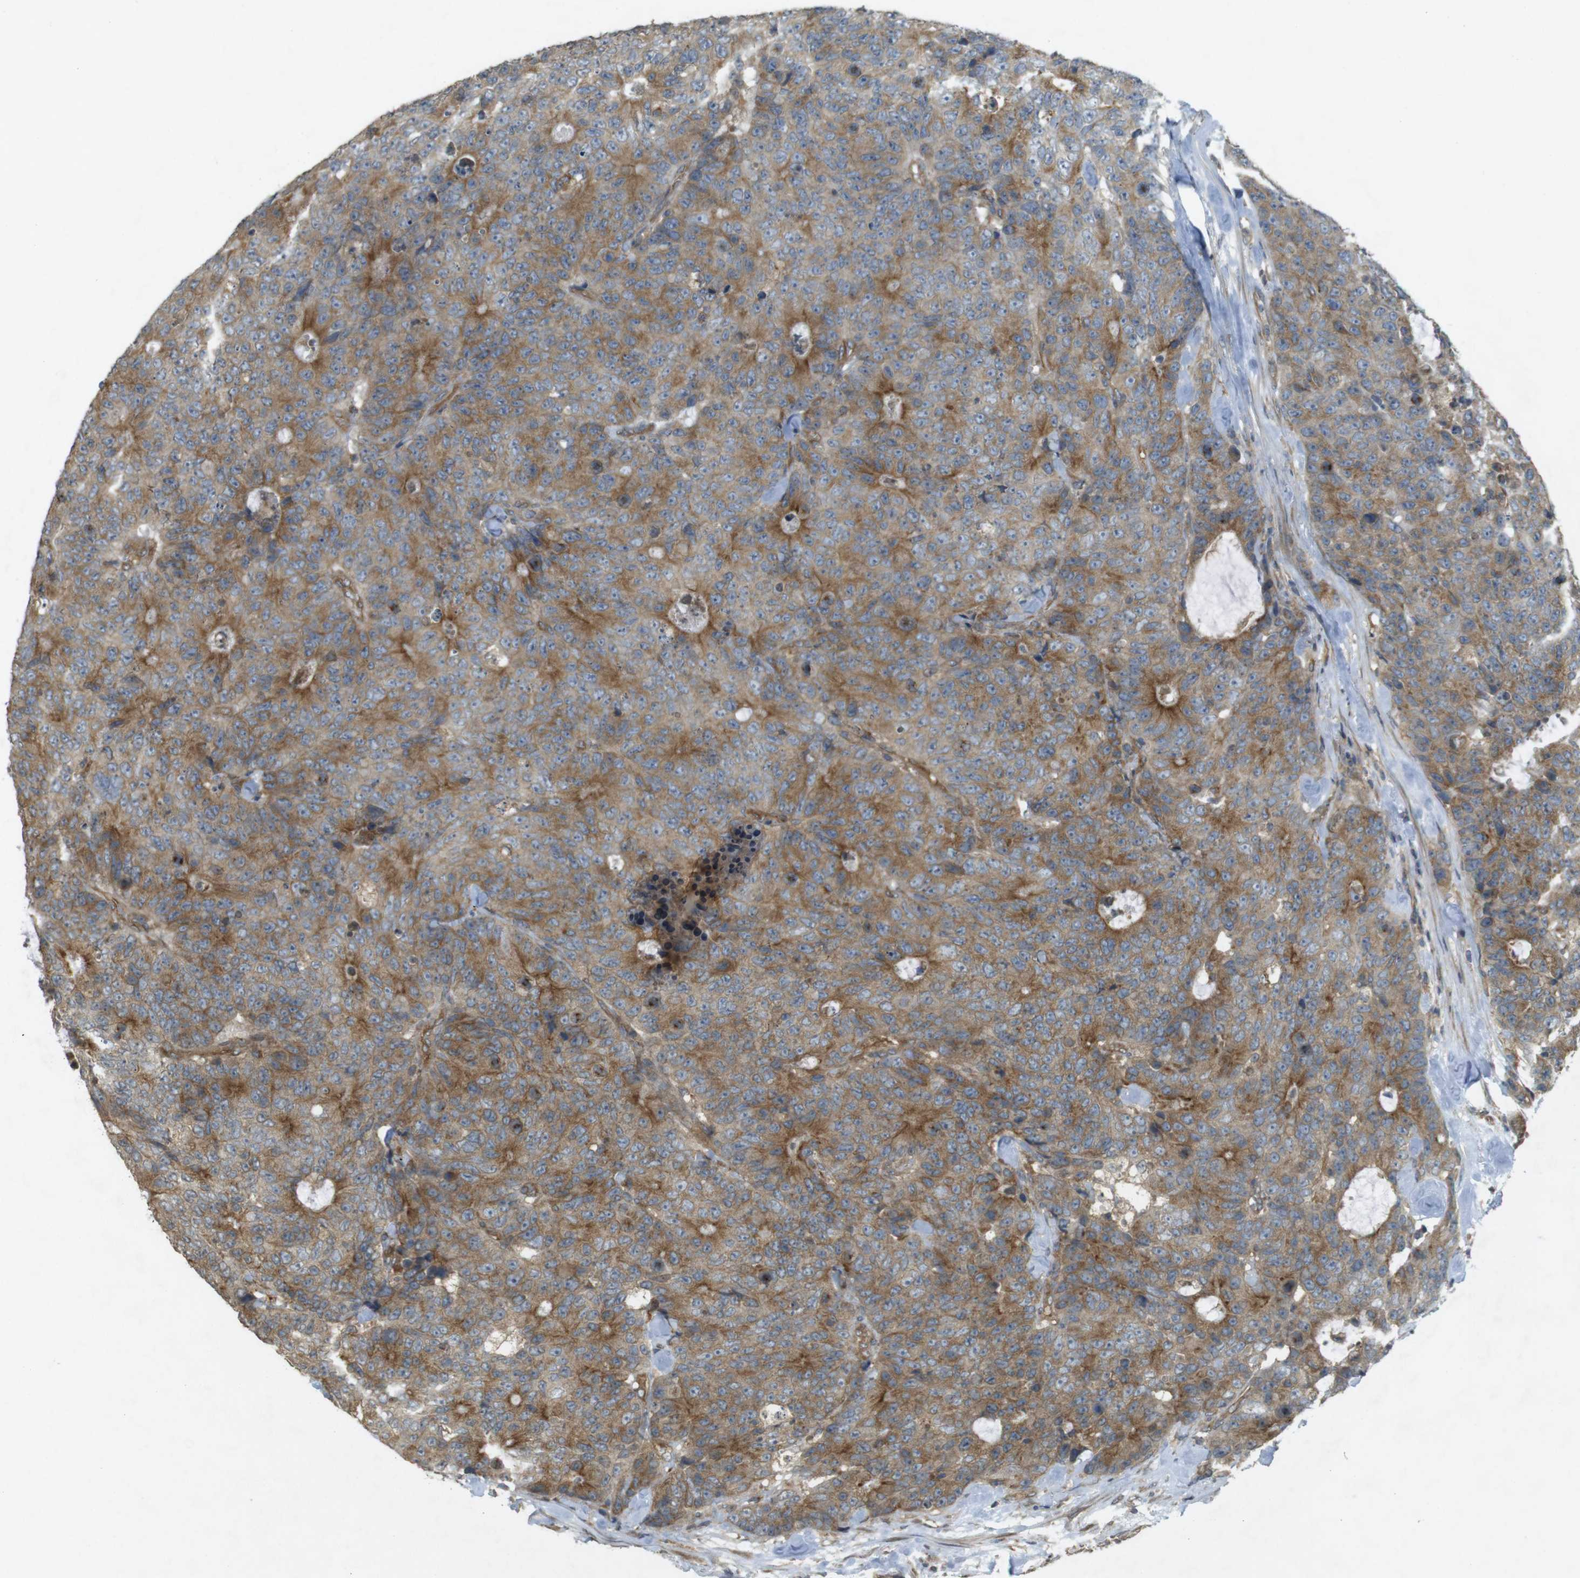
{"staining": {"intensity": "moderate", "quantity": ">75%", "location": "cytoplasmic/membranous"}, "tissue": "colorectal cancer", "cell_type": "Tumor cells", "image_type": "cancer", "snomed": [{"axis": "morphology", "description": "Adenocarcinoma, NOS"}, {"axis": "topography", "description": "Colon"}], "caption": "Brown immunohistochemical staining in human adenocarcinoma (colorectal) displays moderate cytoplasmic/membranous expression in approximately >75% of tumor cells.", "gene": "KIF5B", "patient": {"sex": "female", "age": 86}}